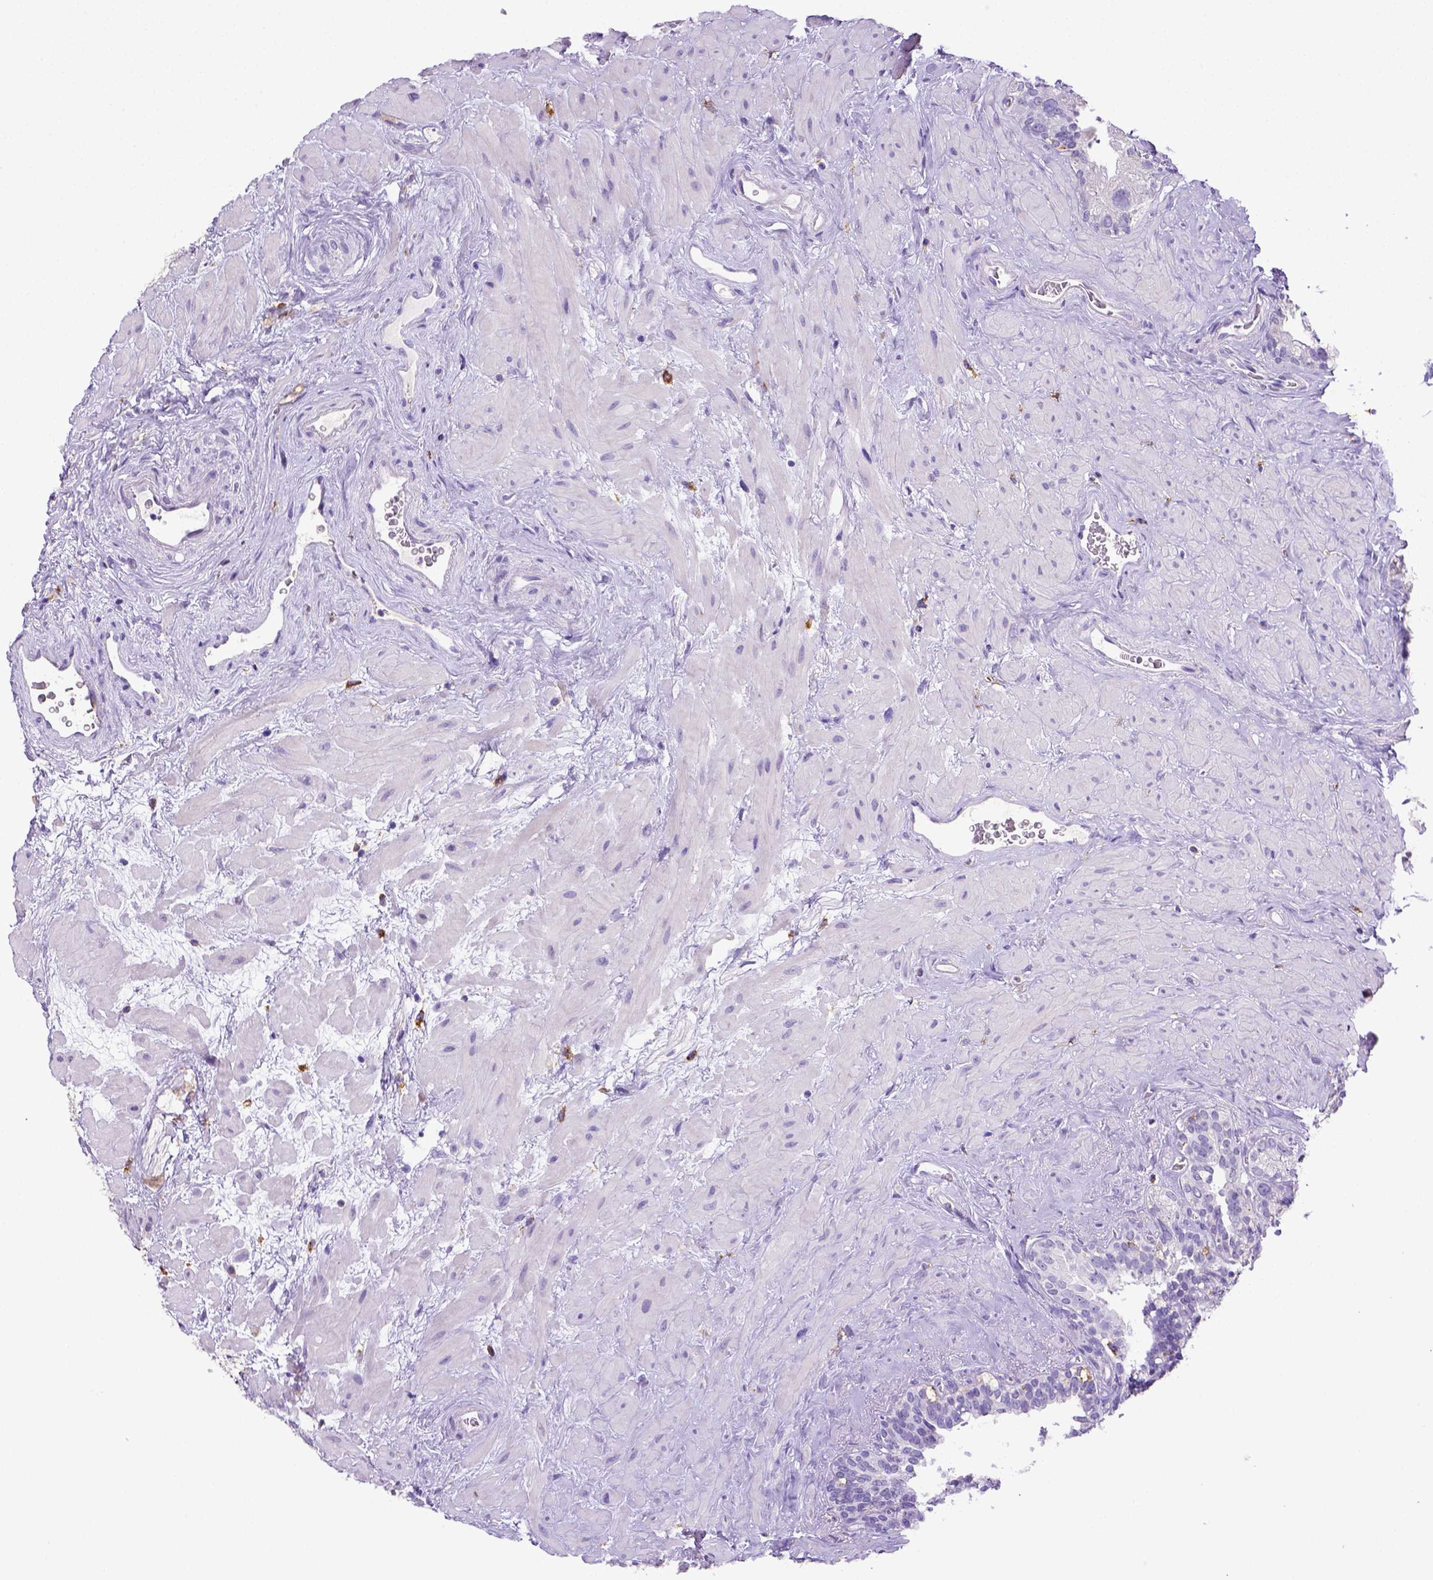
{"staining": {"intensity": "negative", "quantity": "none", "location": "none"}, "tissue": "seminal vesicle", "cell_type": "Glandular cells", "image_type": "normal", "snomed": [{"axis": "morphology", "description": "Normal tissue, NOS"}, {"axis": "topography", "description": "Seminal veicle"}], "caption": "Immunohistochemistry of normal human seminal vesicle reveals no positivity in glandular cells. The staining is performed using DAB (3,3'-diaminobenzidine) brown chromogen with nuclei counter-stained in using hematoxylin.", "gene": "CD68", "patient": {"sex": "male", "age": 71}}